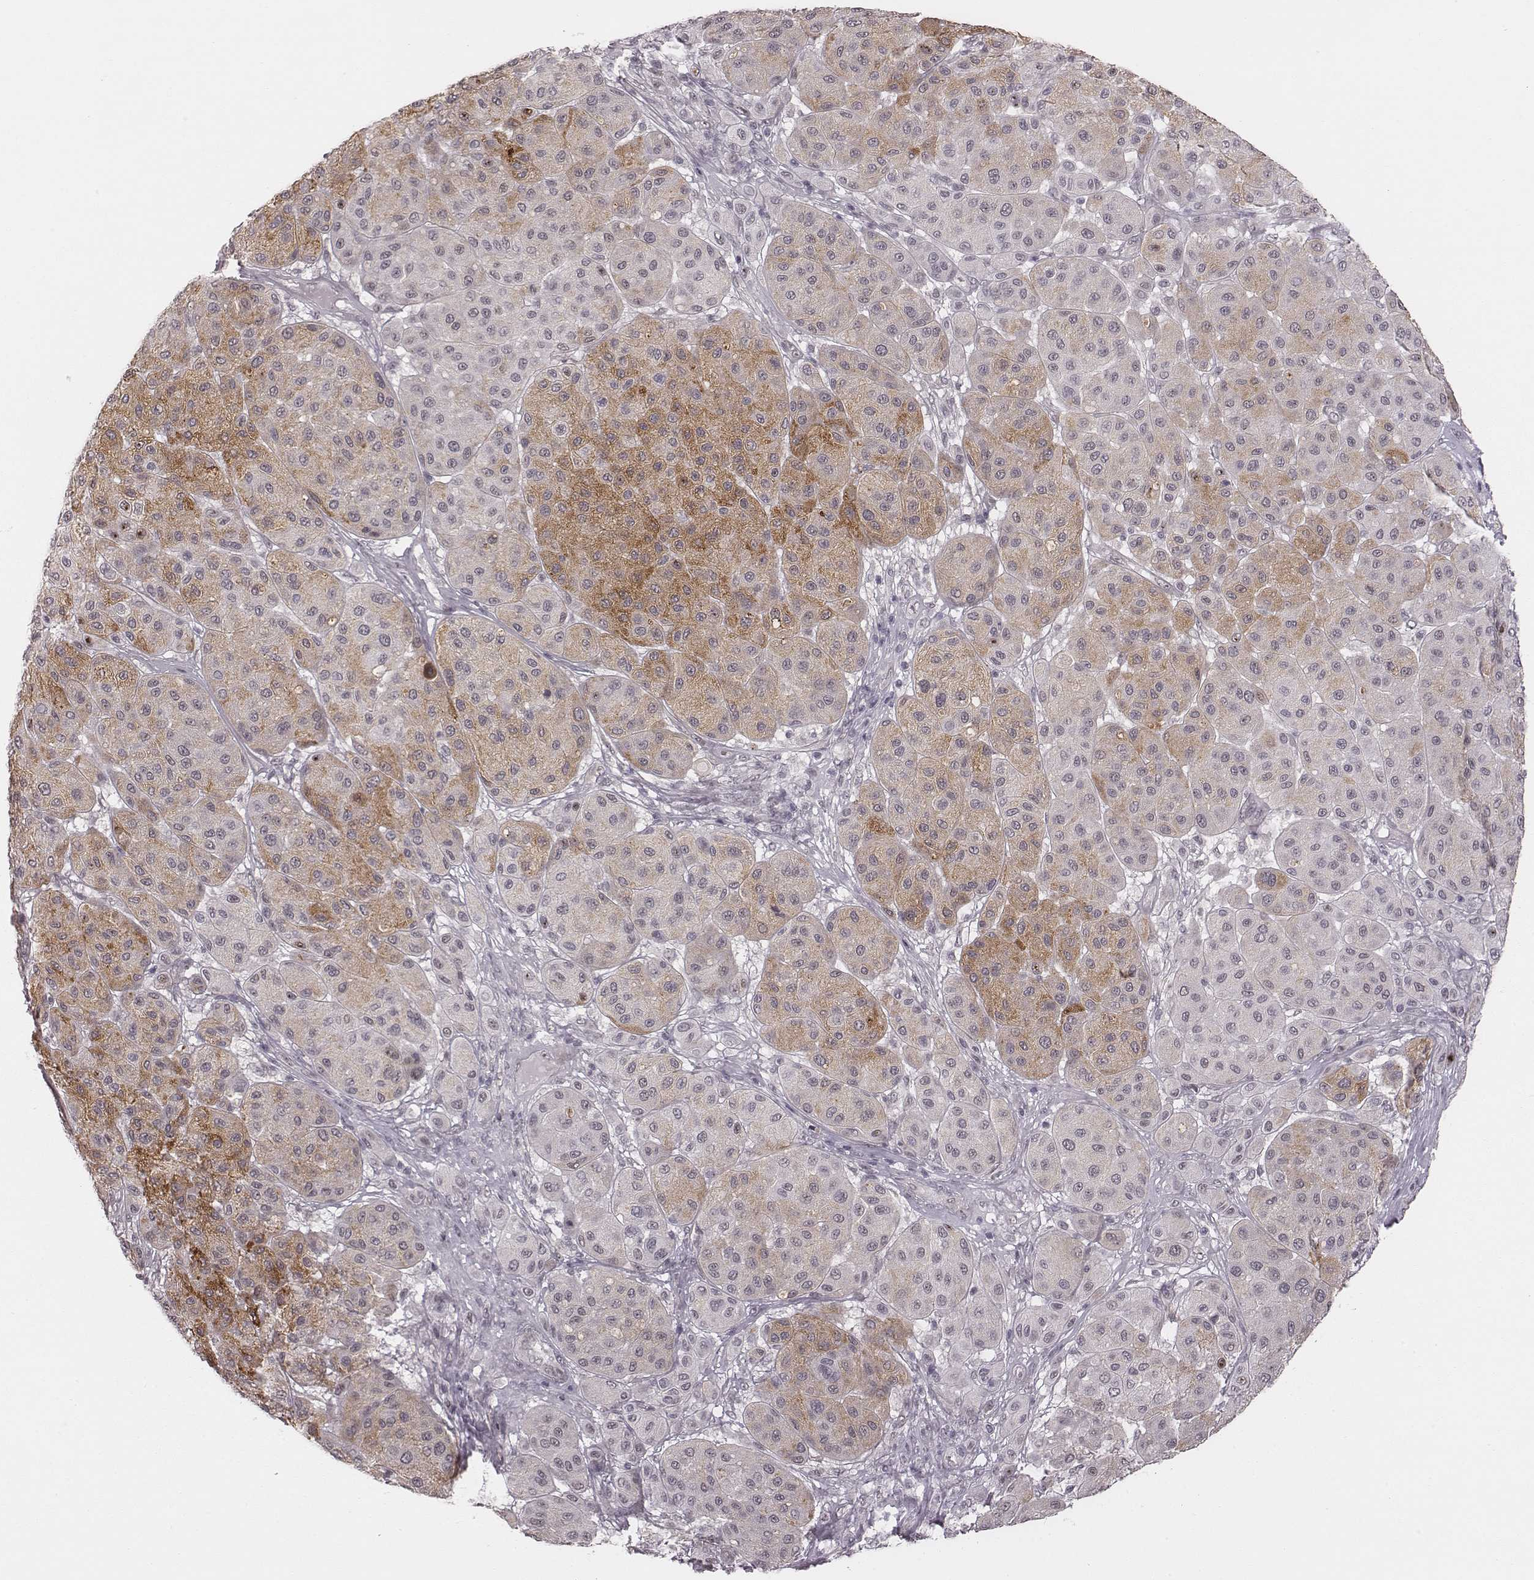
{"staining": {"intensity": "moderate", "quantity": ">75%", "location": "cytoplasmic/membranous"}, "tissue": "melanoma", "cell_type": "Tumor cells", "image_type": "cancer", "snomed": [{"axis": "morphology", "description": "Malignant melanoma, Metastatic site"}, {"axis": "topography", "description": "Smooth muscle"}], "caption": "The photomicrograph shows immunohistochemical staining of malignant melanoma (metastatic site). There is moderate cytoplasmic/membranous staining is seen in about >75% of tumor cells.", "gene": "RPGRIP1", "patient": {"sex": "male", "age": 41}}